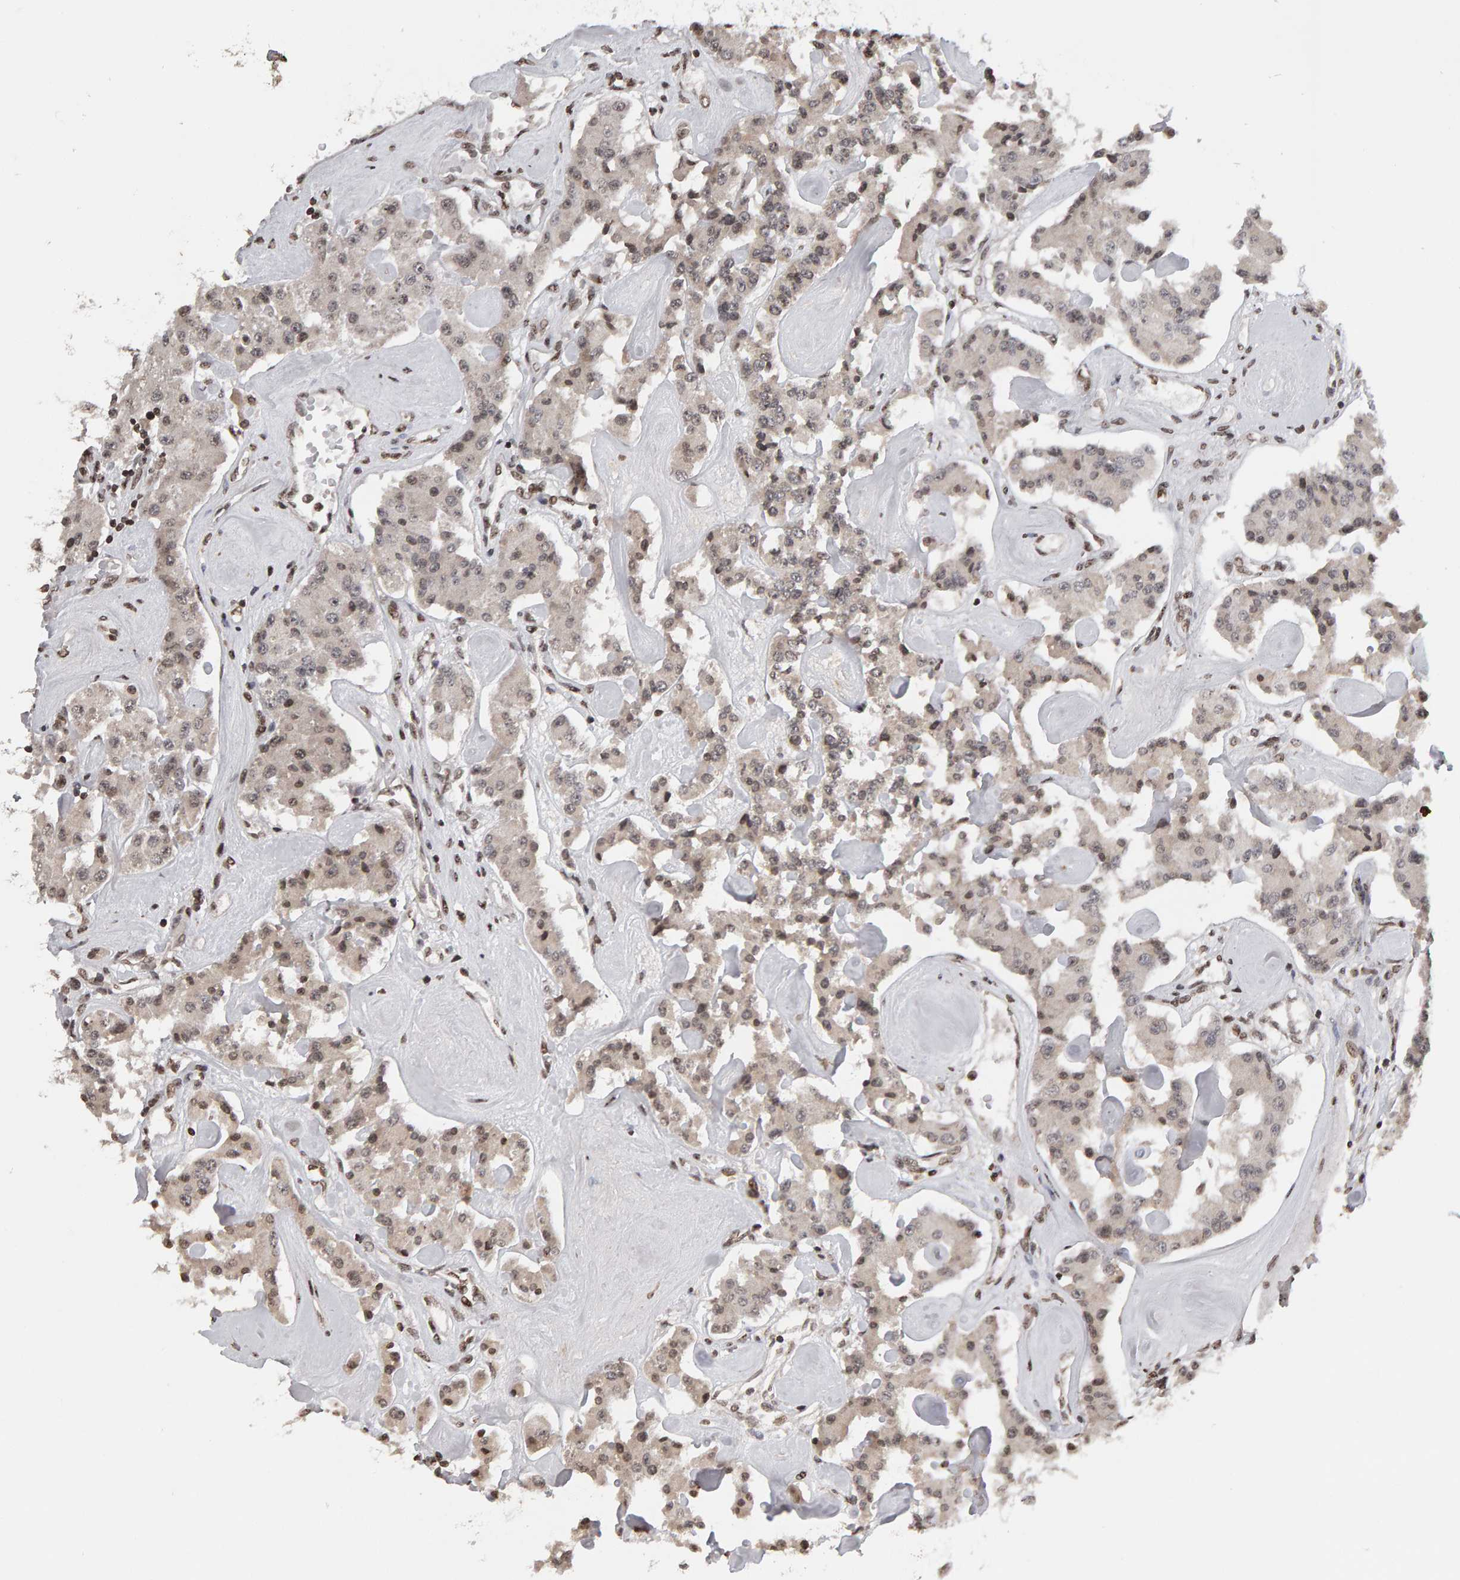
{"staining": {"intensity": "weak", "quantity": "25%-75%", "location": "cytoplasmic/membranous,nuclear"}, "tissue": "carcinoid", "cell_type": "Tumor cells", "image_type": "cancer", "snomed": [{"axis": "morphology", "description": "Carcinoid, malignant, NOS"}, {"axis": "topography", "description": "Pancreas"}], "caption": "The histopathology image displays immunohistochemical staining of carcinoid. There is weak cytoplasmic/membranous and nuclear positivity is seen in about 25%-75% of tumor cells.", "gene": "TRAM1", "patient": {"sex": "male", "age": 41}}